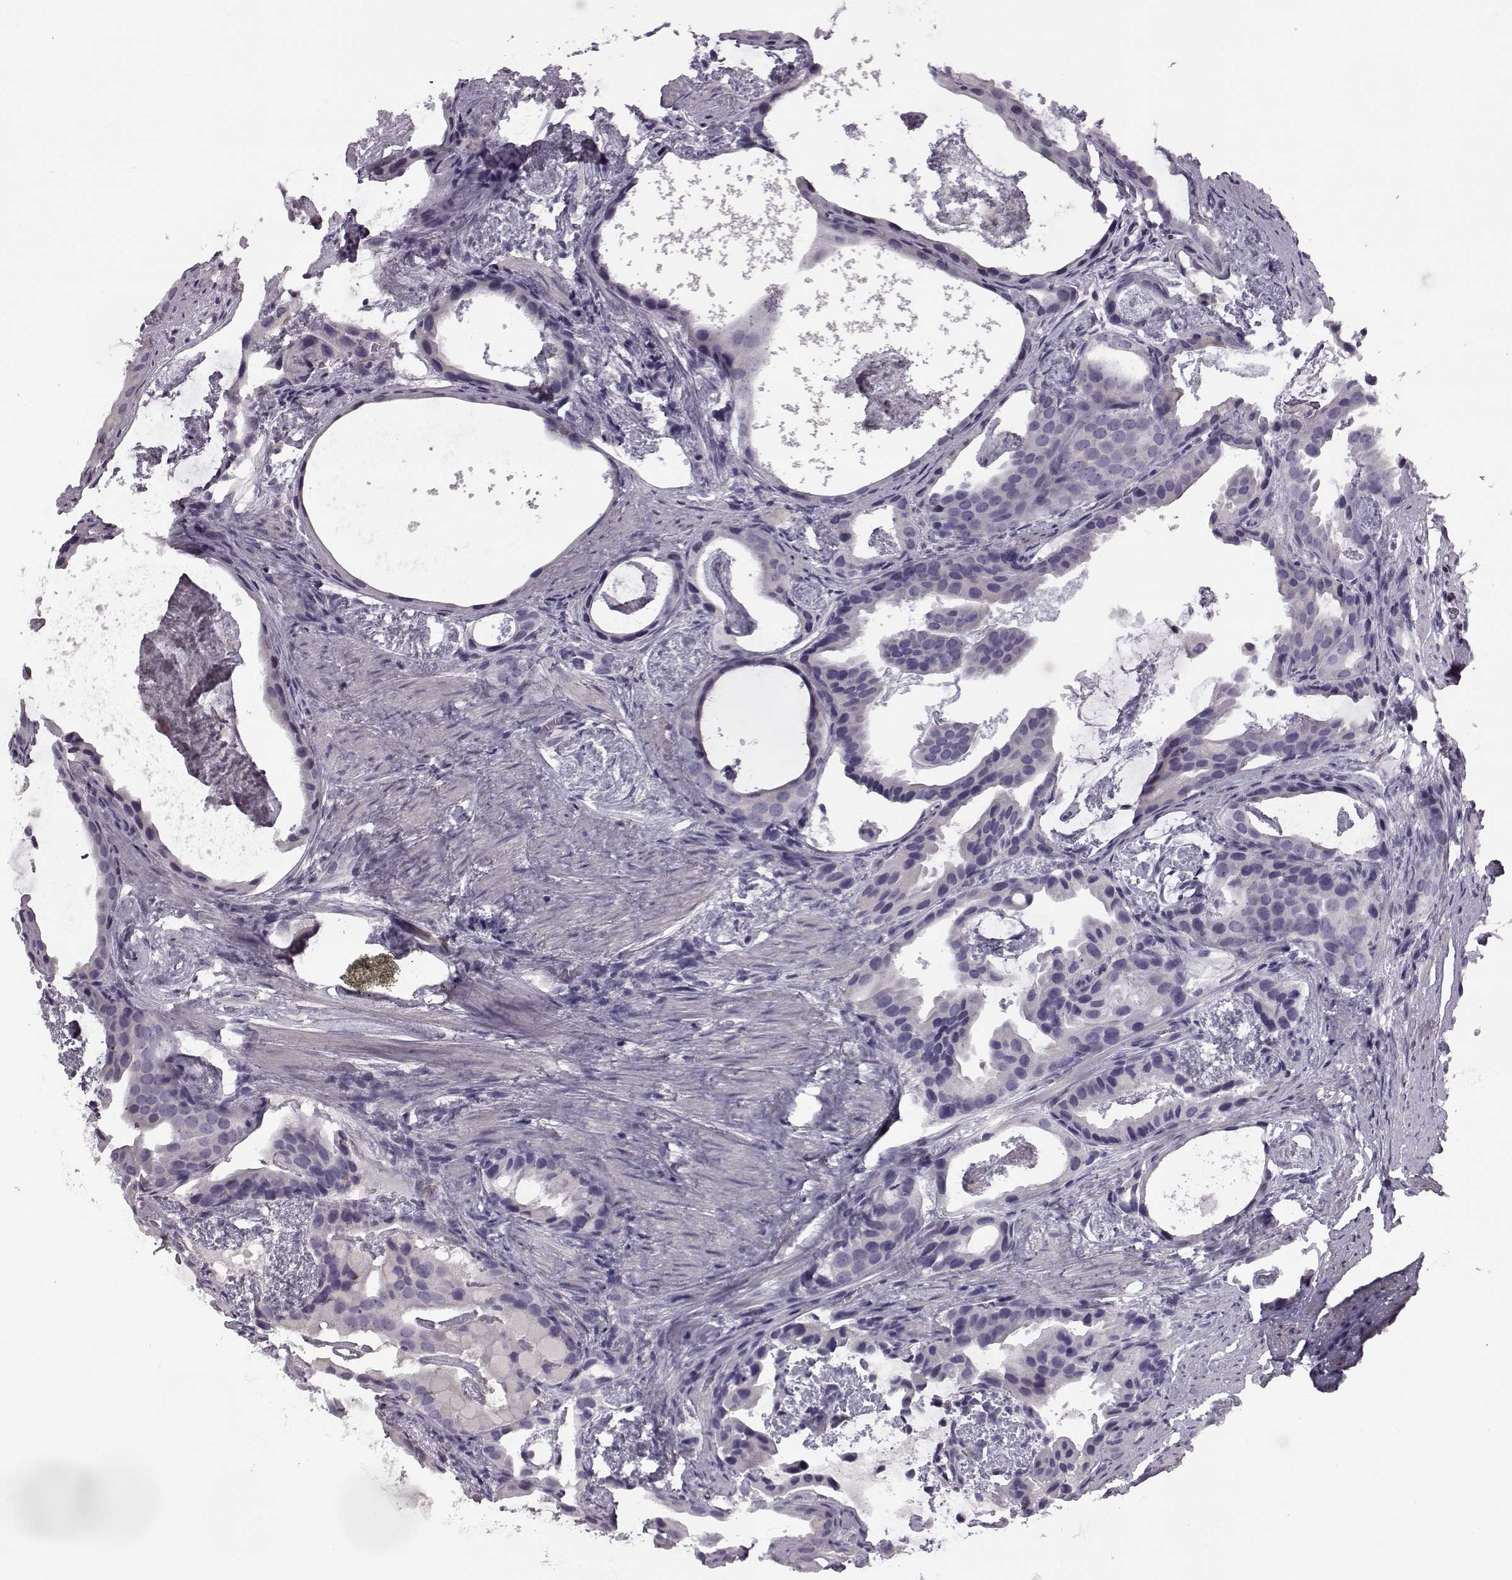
{"staining": {"intensity": "negative", "quantity": "none", "location": "none"}, "tissue": "prostate cancer", "cell_type": "Tumor cells", "image_type": "cancer", "snomed": [{"axis": "morphology", "description": "Adenocarcinoma, Low grade"}, {"axis": "topography", "description": "Prostate and seminal vesicle, NOS"}], "caption": "The histopathology image displays no significant staining in tumor cells of low-grade adenocarcinoma (prostate).", "gene": "ODAD4", "patient": {"sex": "male", "age": 71}}